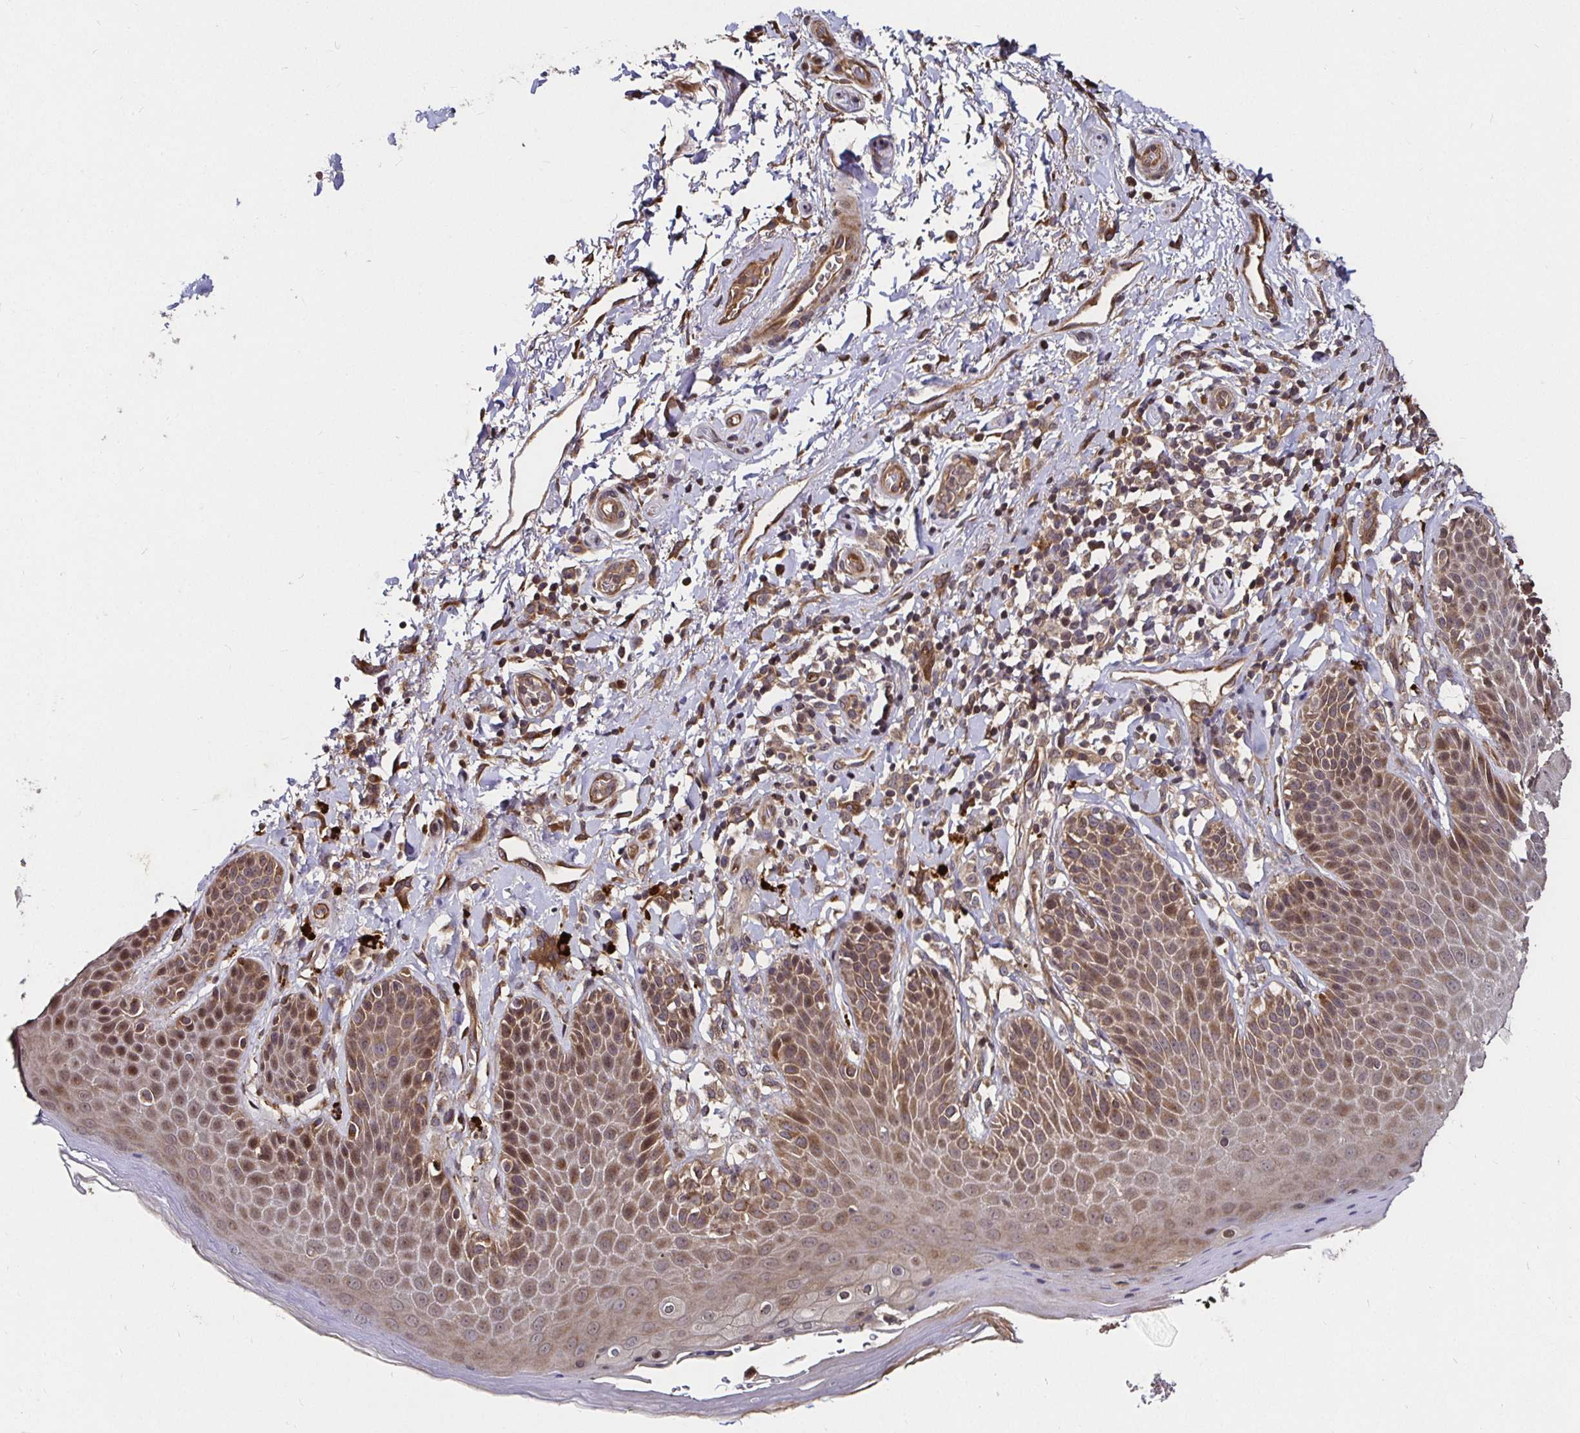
{"staining": {"intensity": "moderate", "quantity": "25%-75%", "location": "cytoplasmic/membranous"}, "tissue": "skin", "cell_type": "Epidermal cells", "image_type": "normal", "snomed": [{"axis": "morphology", "description": "Normal tissue, NOS"}, {"axis": "topography", "description": "Anal"}, {"axis": "topography", "description": "Peripheral nerve tissue"}], "caption": "Immunohistochemistry (IHC) of benign skin displays medium levels of moderate cytoplasmic/membranous staining in approximately 25%-75% of epidermal cells.", "gene": "SMYD3", "patient": {"sex": "male", "age": 51}}